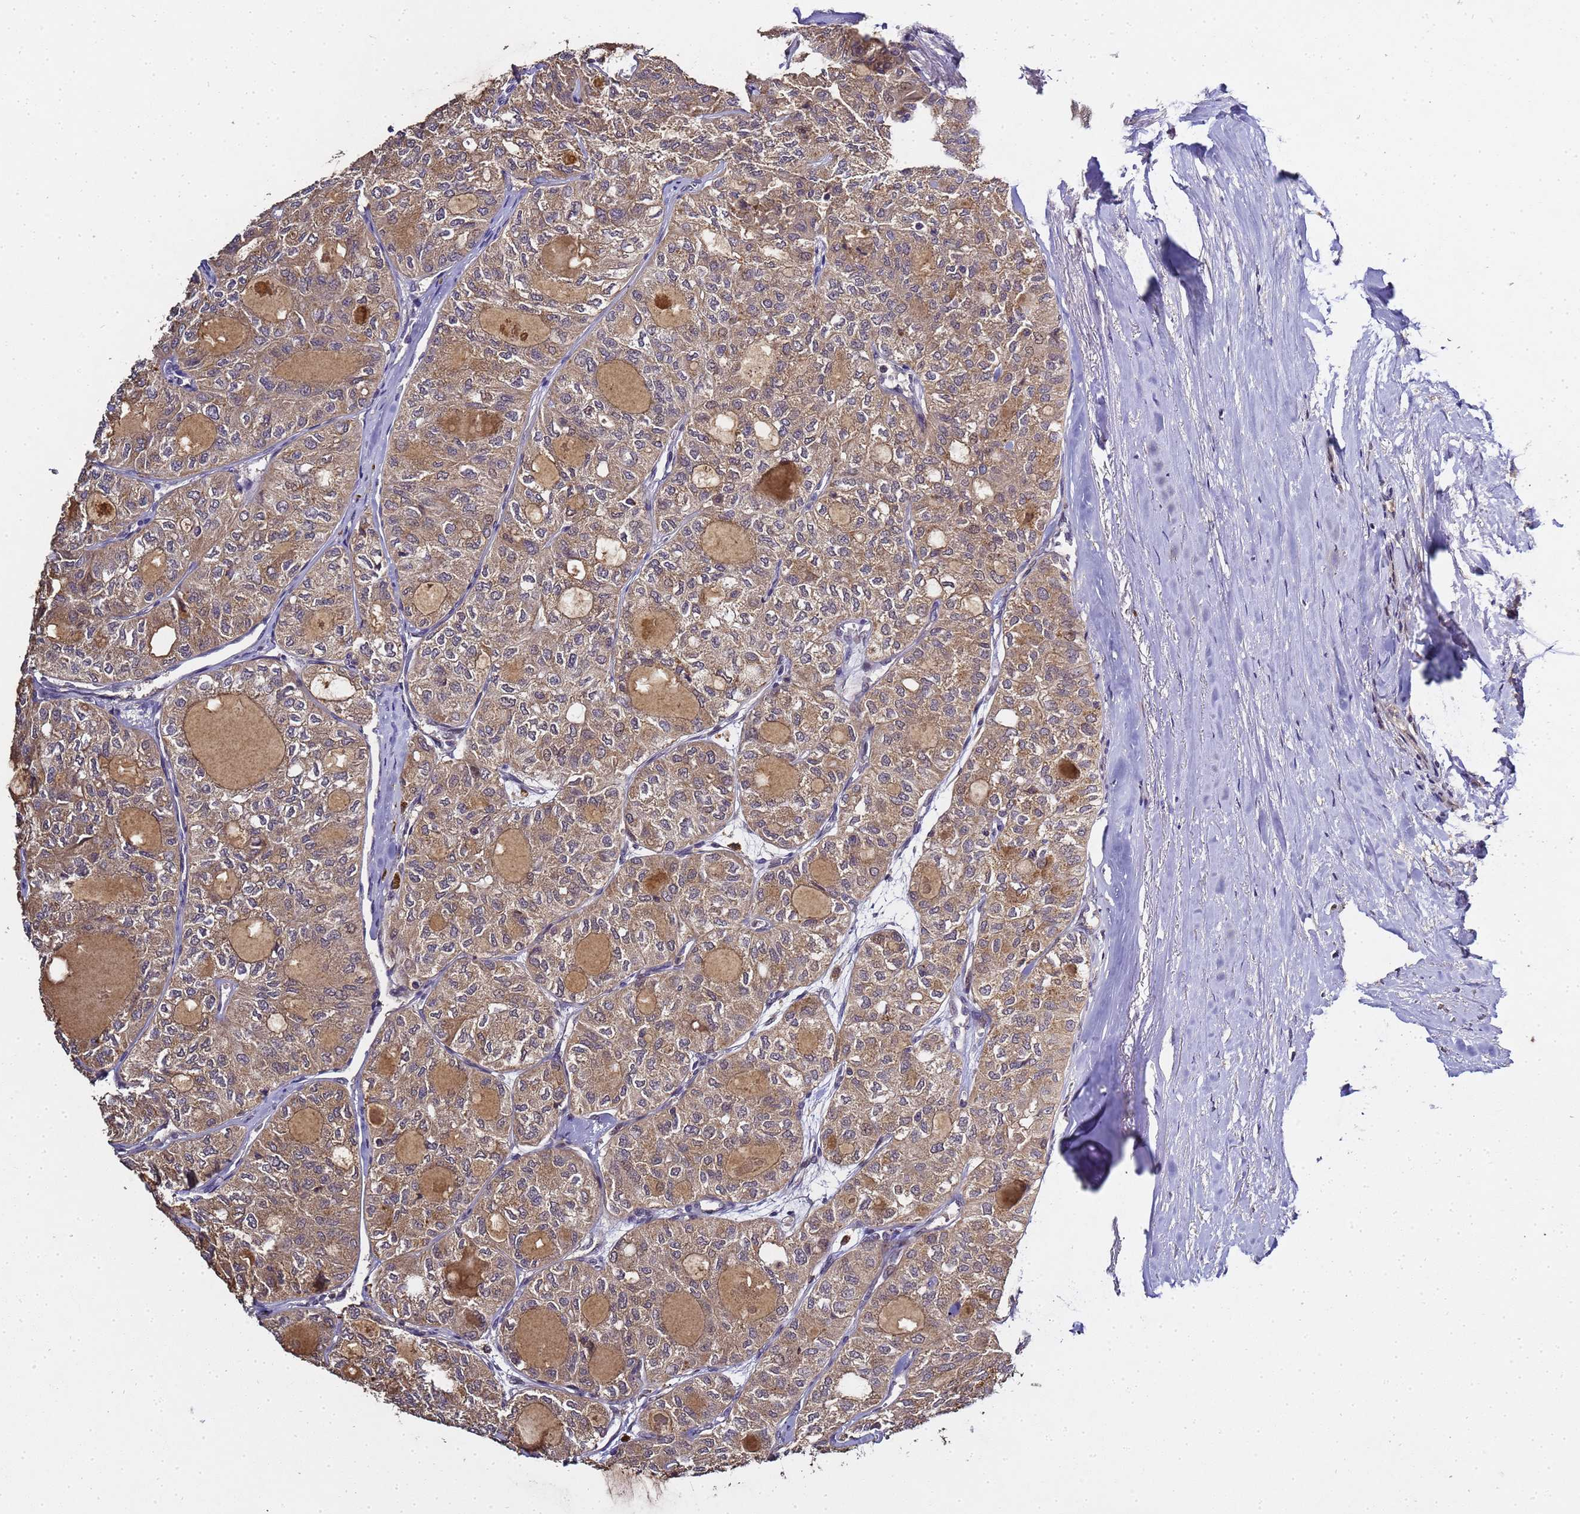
{"staining": {"intensity": "moderate", "quantity": ">75%", "location": "cytoplasmic/membranous,nuclear"}, "tissue": "thyroid cancer", "cell_type": "Tumor cells", "image_type": "cancer", "snomed": [{"axis": "morphology", "description": "Follicular adenoma carcinoma, NOS"}, {"axis": "topography", "description": "Thyroid gland"}], "caption": "Thyroid follicular adenoma carcinoma was stained to show a protein in brown. There is medium levels of moderate cytoplasmic/membranous and nuclear positivity in about >75% of tumor cells. Immunohistochemistry (ihc) stains the protein in brown and the nuclei are stained blue.", "gene": "LGI4", "patient": {"sex": "male", "age": 75}}